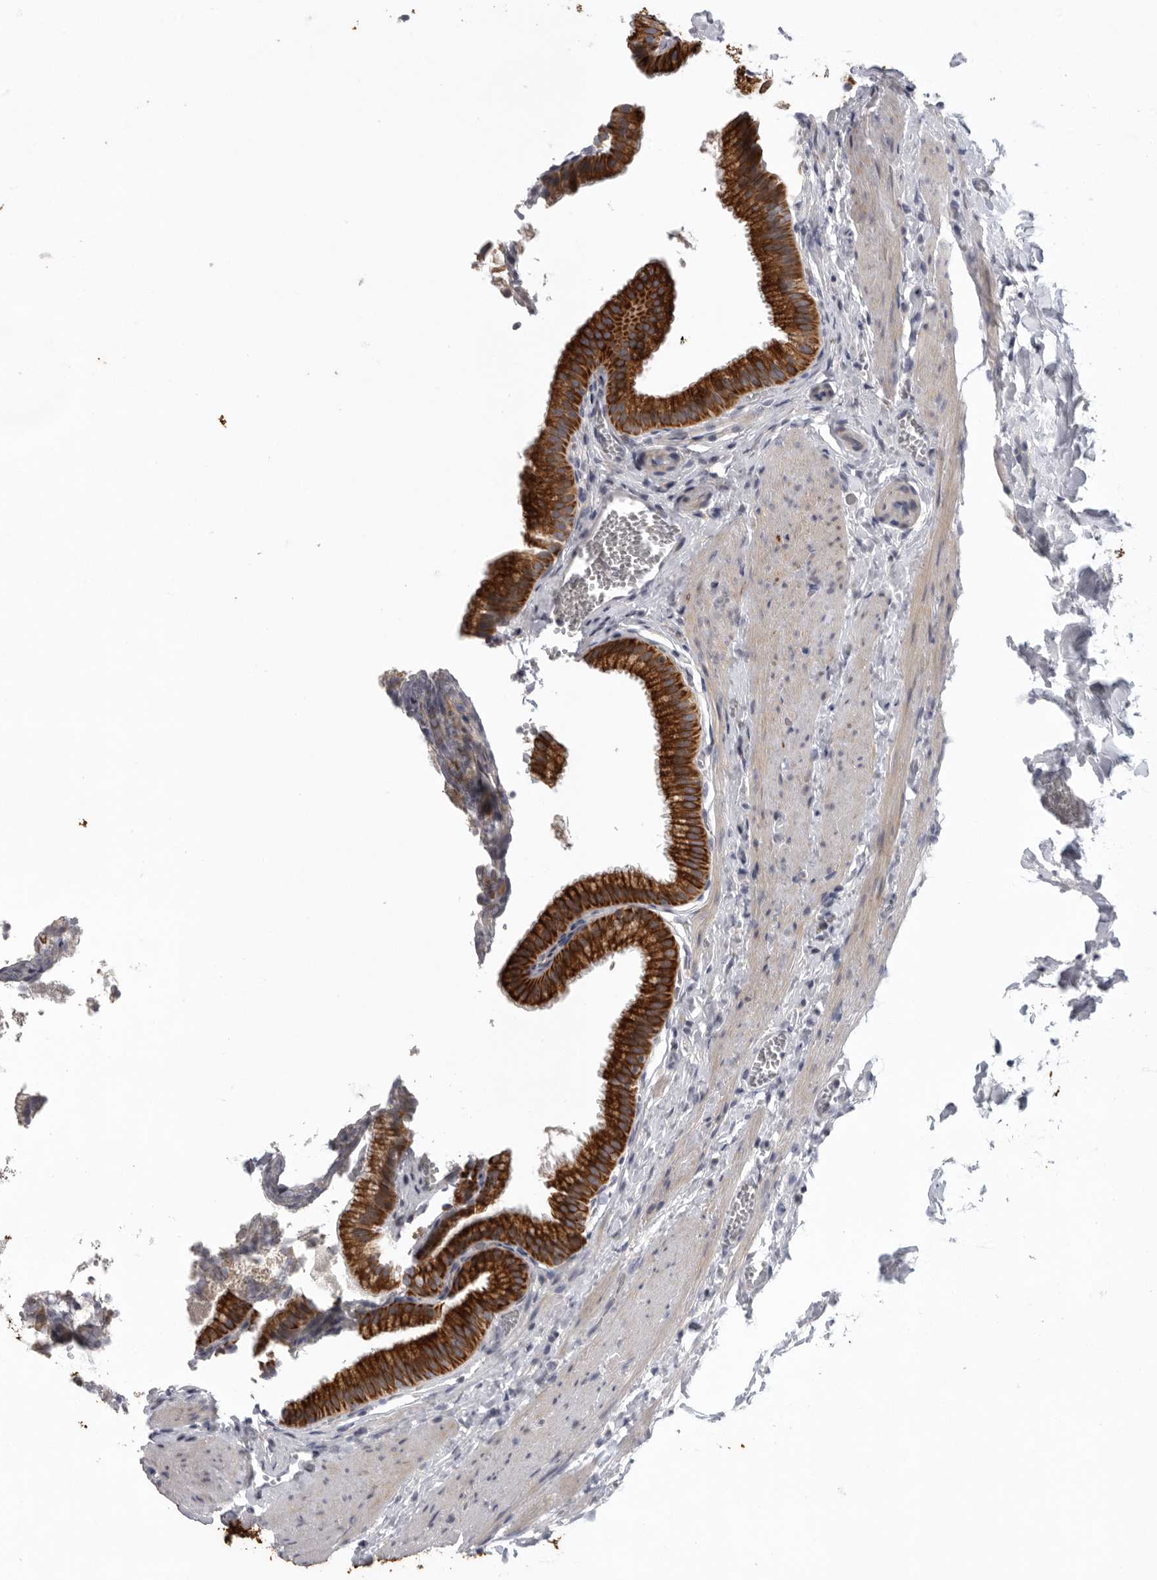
{"staining": {"intensity": "strong", "quantity": ">75%", "location": "cytoplasmic/membranous"}, "tissue": "gallbladder", "cell_type": "Glandular cells", "image_type": "normal", "snomed": [{"axis": "morphology", "description": "Normal tissue, NOS"}, {"axis": "topography", "description": "Gallbladder"}], "caption": "An immunohistochemistry (IHC) image of normal tissue is shown. Protein staining in brown highlights strong cytoplasmic/membranous positivity in gallbladder within glandular cells. (DAB (3,3'-diaminobenzidine) IHC, brown staining for protein, blue staining for nuclei).", "gene": "USP24", "patient": {"sex": "male", "age": 38}}